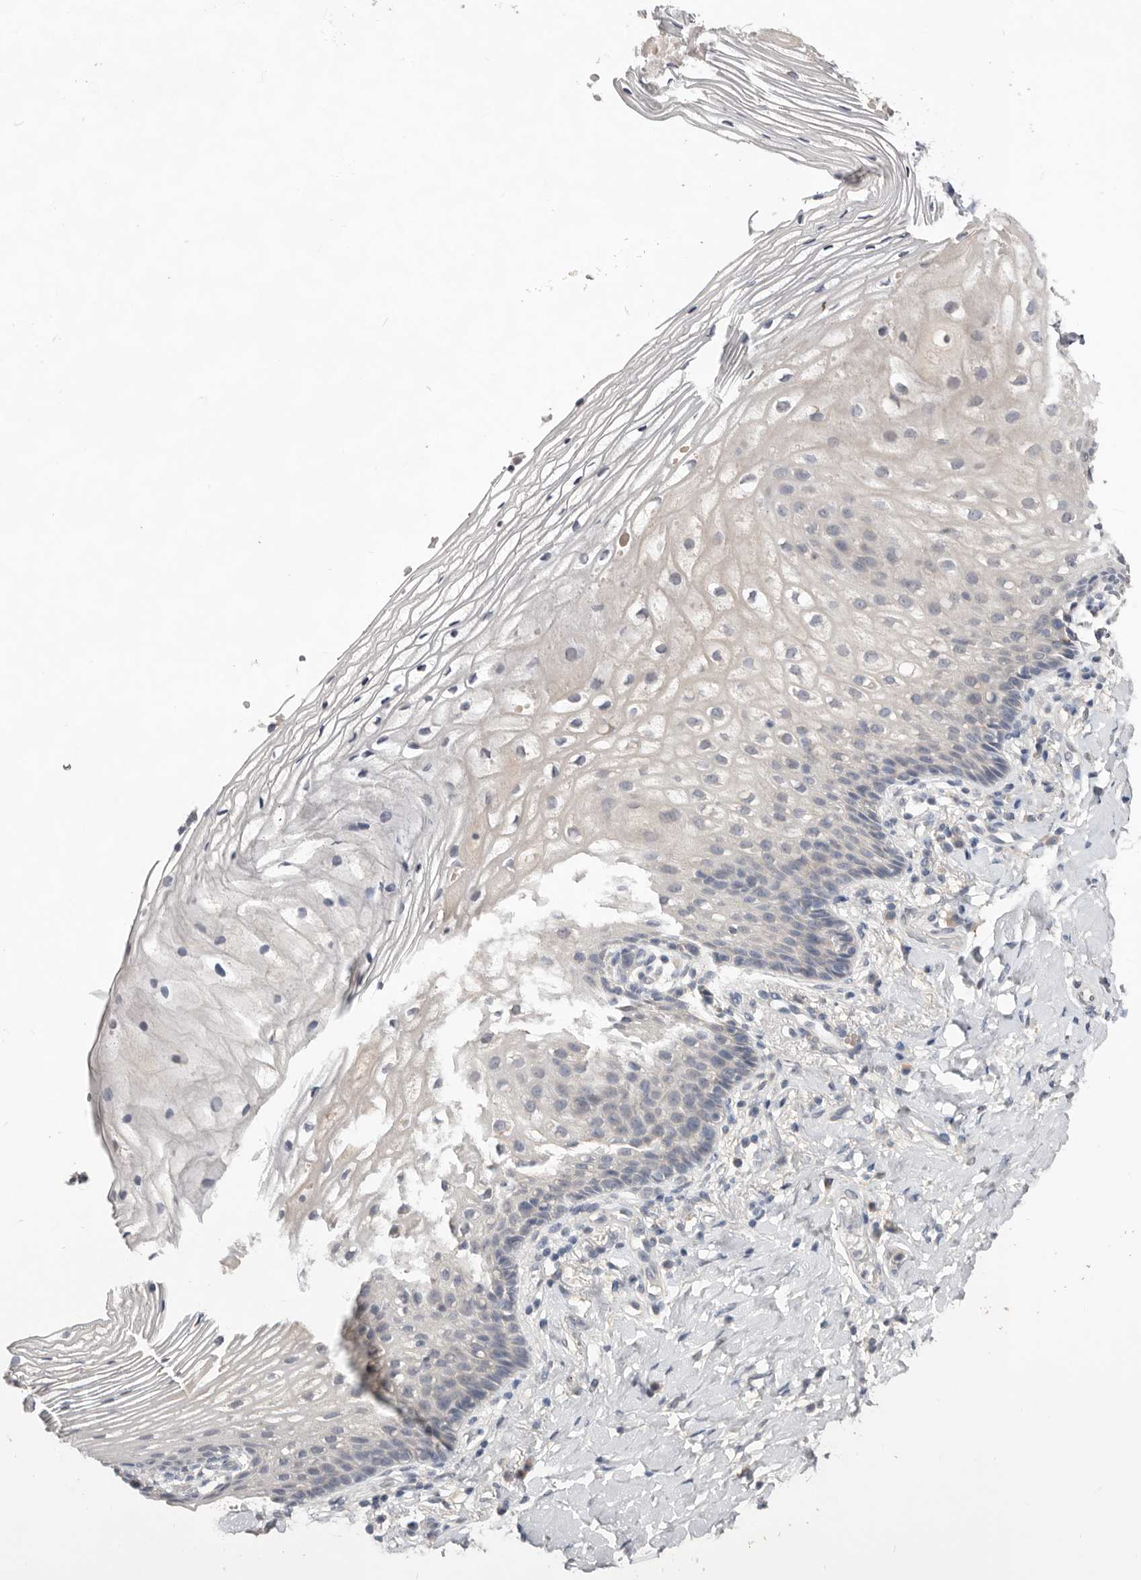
{"staining": {"intensity": "negative", "quantity": "none", "location": "none"}, "tissue": "vagina", "cell_type": "Squamous epithelial cells", "image_type": "normal", "snomed": [{"axis": "morphology", "description": "Normal tissue, NOS"}, {"axis": "topography", "description": "Vagina"}], "caption": "The immunohistochemistry image has no significant expression in squamous epithelial cells of vagina. The staining is performed using DAB brown chromogen with nuclei counter-stained in using hematoxylin.", "gene": "DOP1A", "patient": {"sex": "female", "age": 60}}